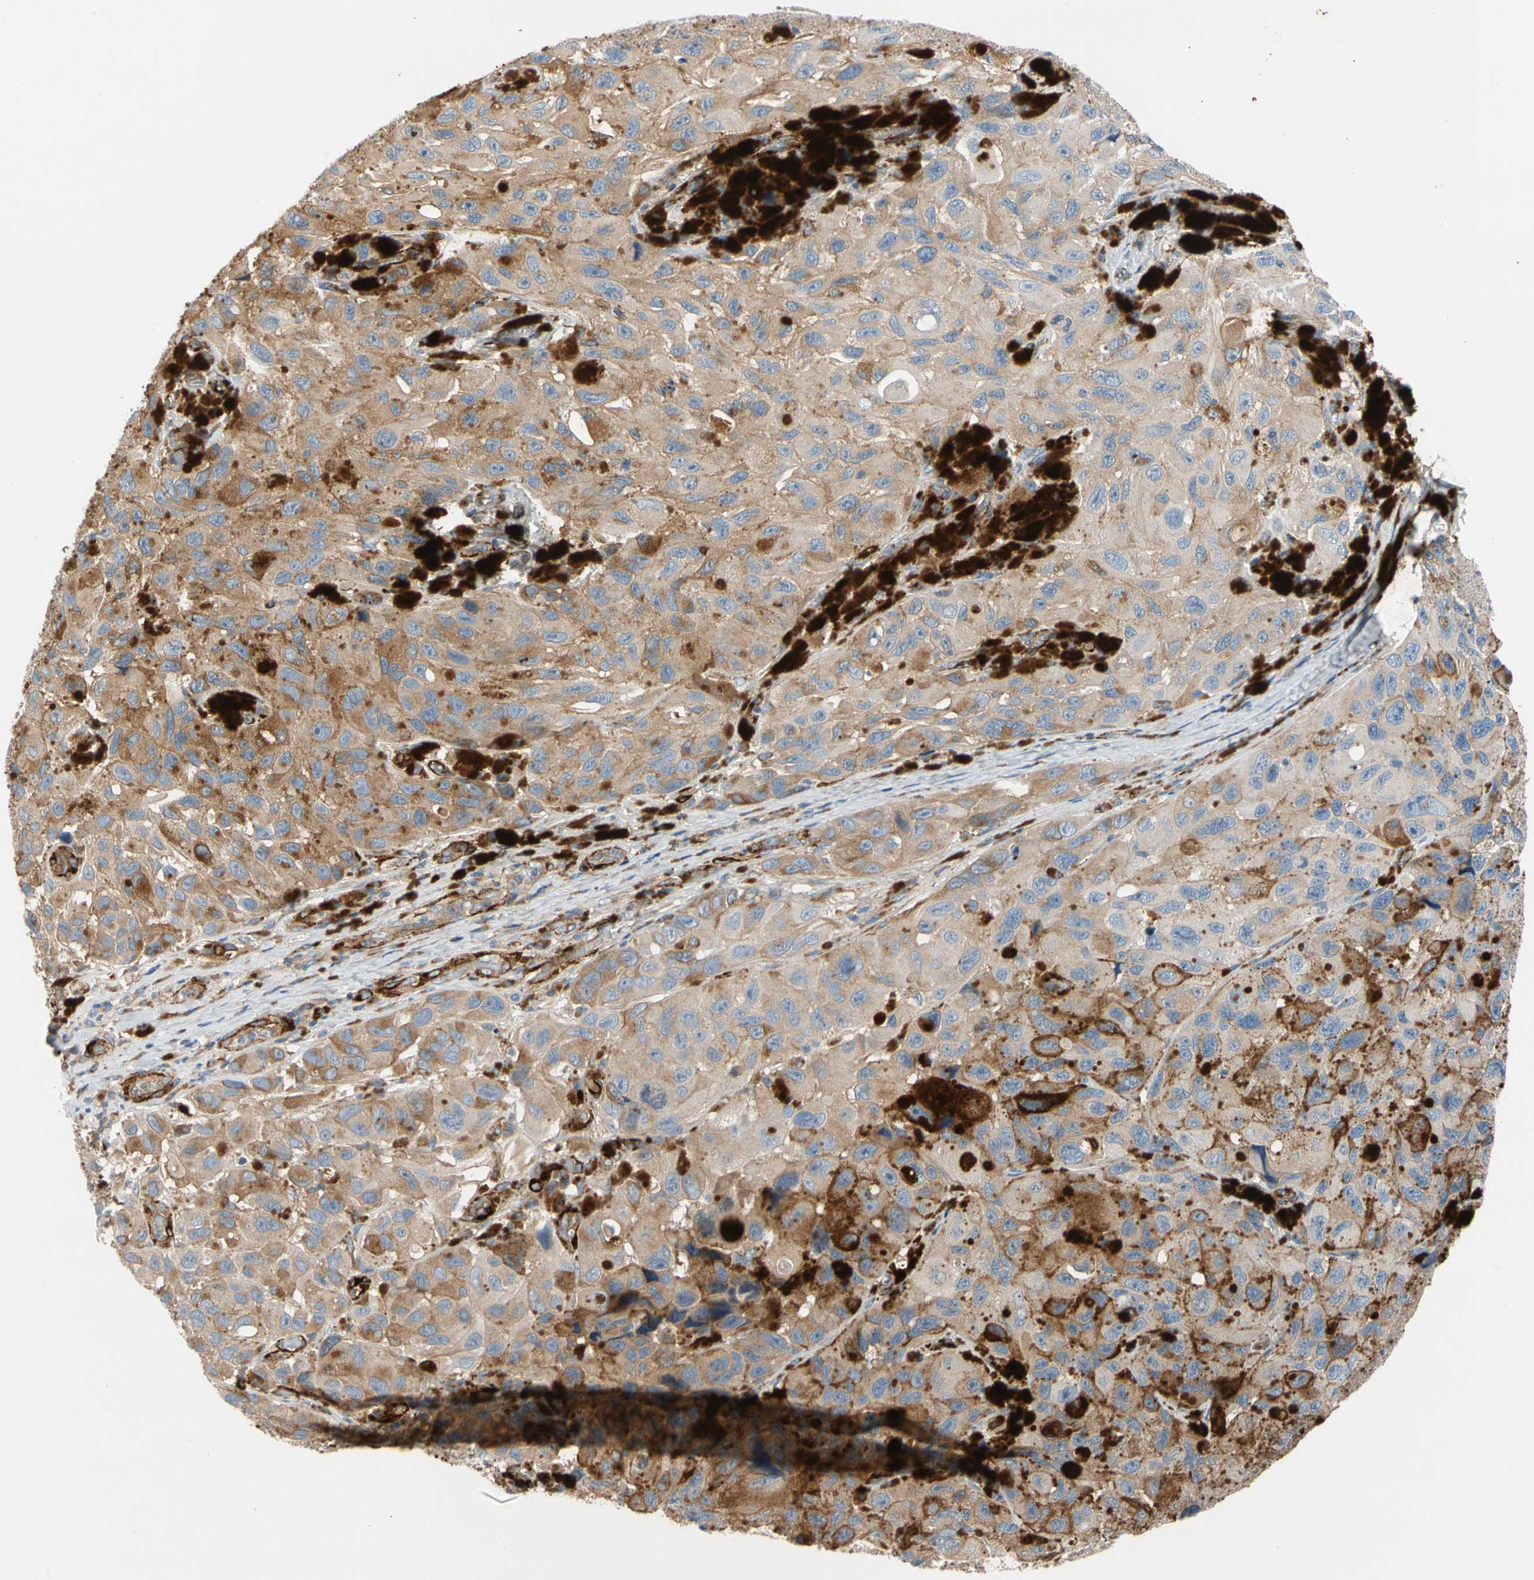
{"staining": {"intensity": "weak", "quantity": "25%-75%", "location": "cytoplasmic/membranous"}, "tissue": "melanoma", "cell_type": "Tumor cells", "image_type": "cancer", "snomed": [{"axis": "morphology", "description": "Malignant melanoma, NOS"}, {"axis": "topography", "description": "Skin"}], "caption": "Melanoma tissue reveals weak cytoplasmic/membranous expression in approximately 25%-75% of tumor cells, visualized by immunohistochemistry.", "gene": "ENTREP3", "patient": {"sex": "female", "age": 73}}